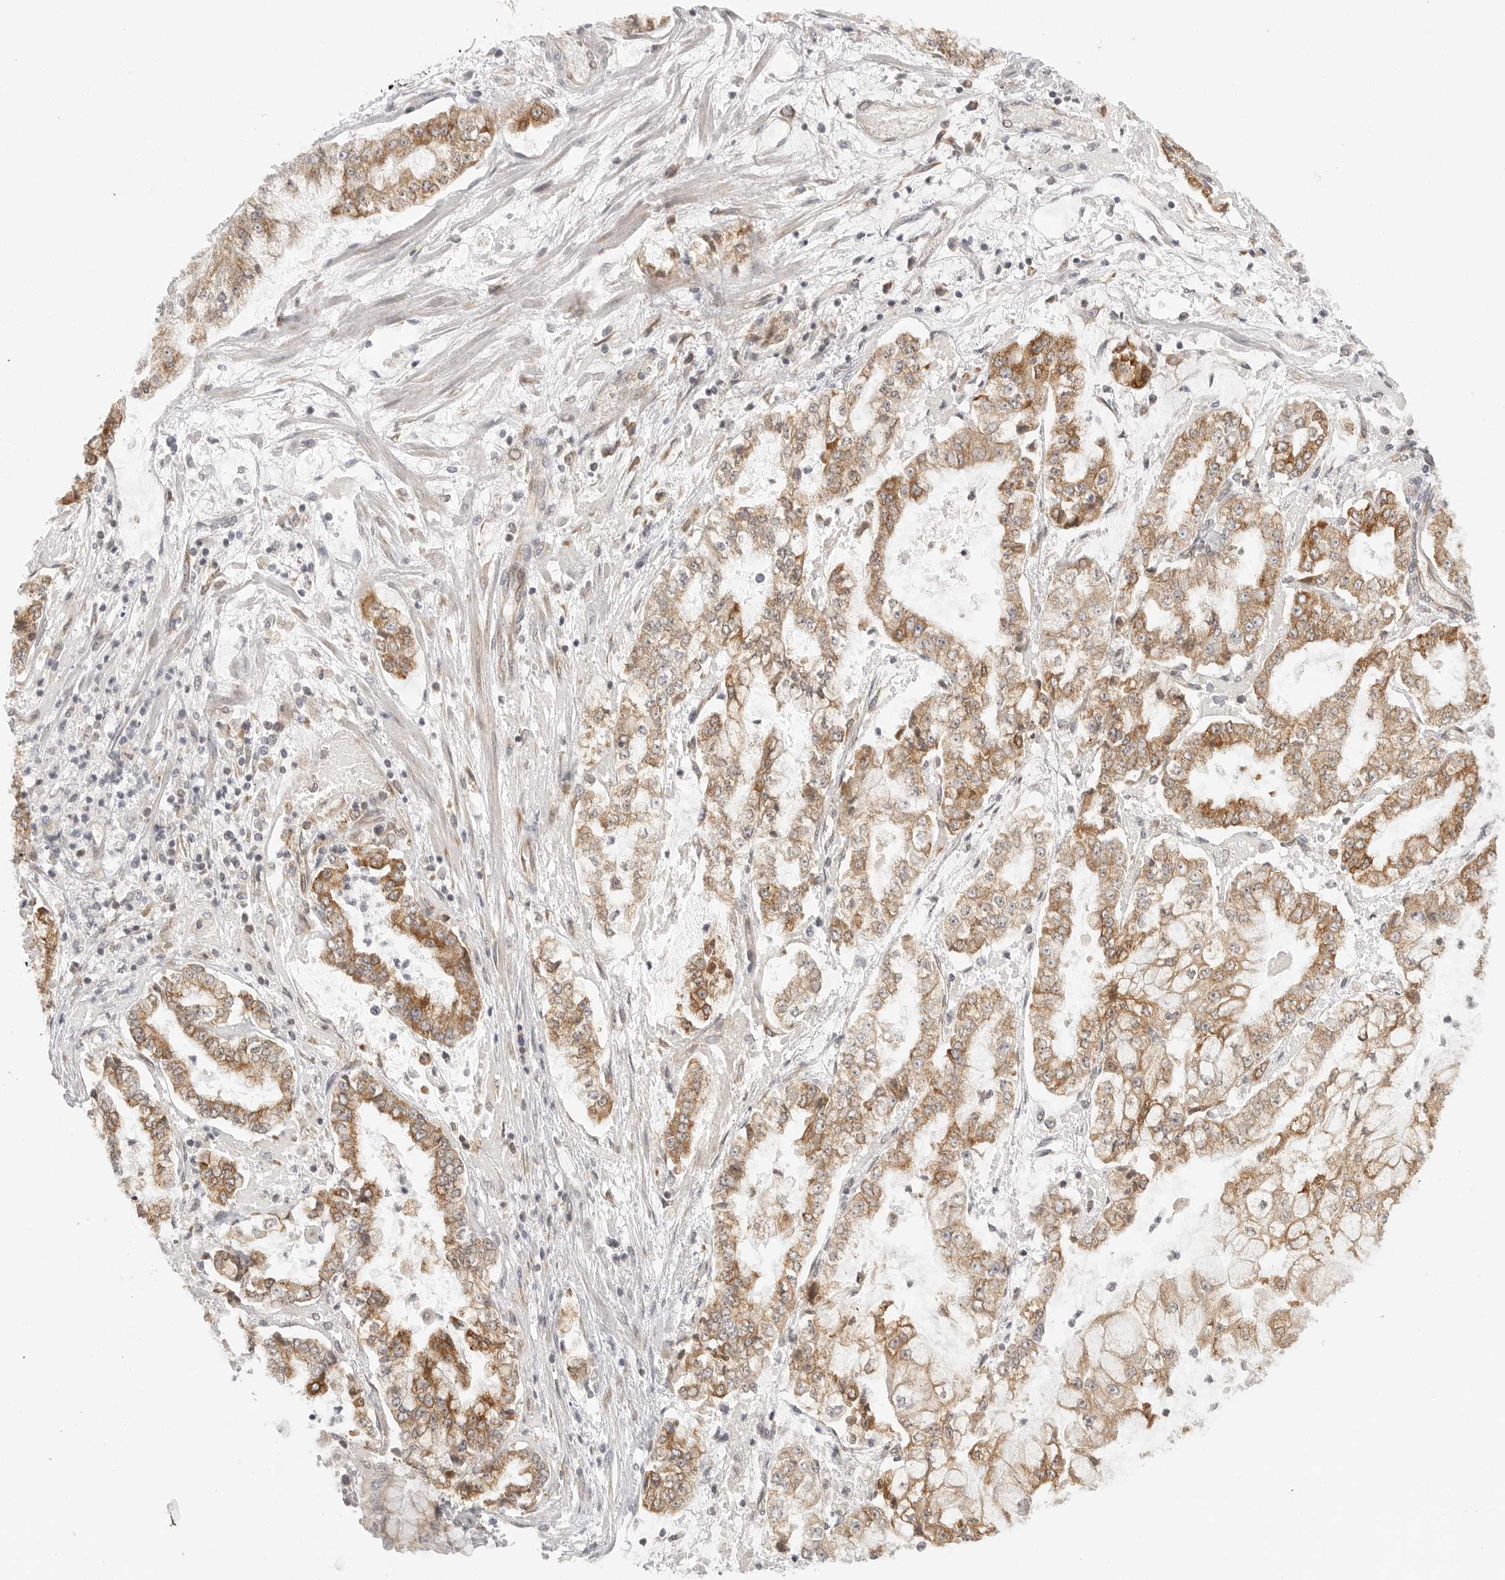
{"staining": {"intensity": "moderate", "quantity": ">75%", "location": "cytoplasmic/membranous"}, "tissue": "stomach cancer", "cell_type": "Tumor cells", "image_type": "cancer", "snomed": [{"axis": "morphology", "description": "Adenocarcinoma, NOS"}, {"axis": "topography", "description": "Stomach"}], "caption": "Stomach cancer tissue demonstrates moderate cytoplasmic/membranous staining in about >75% of tumor cells (Stains: DAB in brown, nuclei in blue, Microscopy: brightfield microscopy at high magnification).", "gene": "CERS2", "patient": {"sex": "male", "age": 76}}